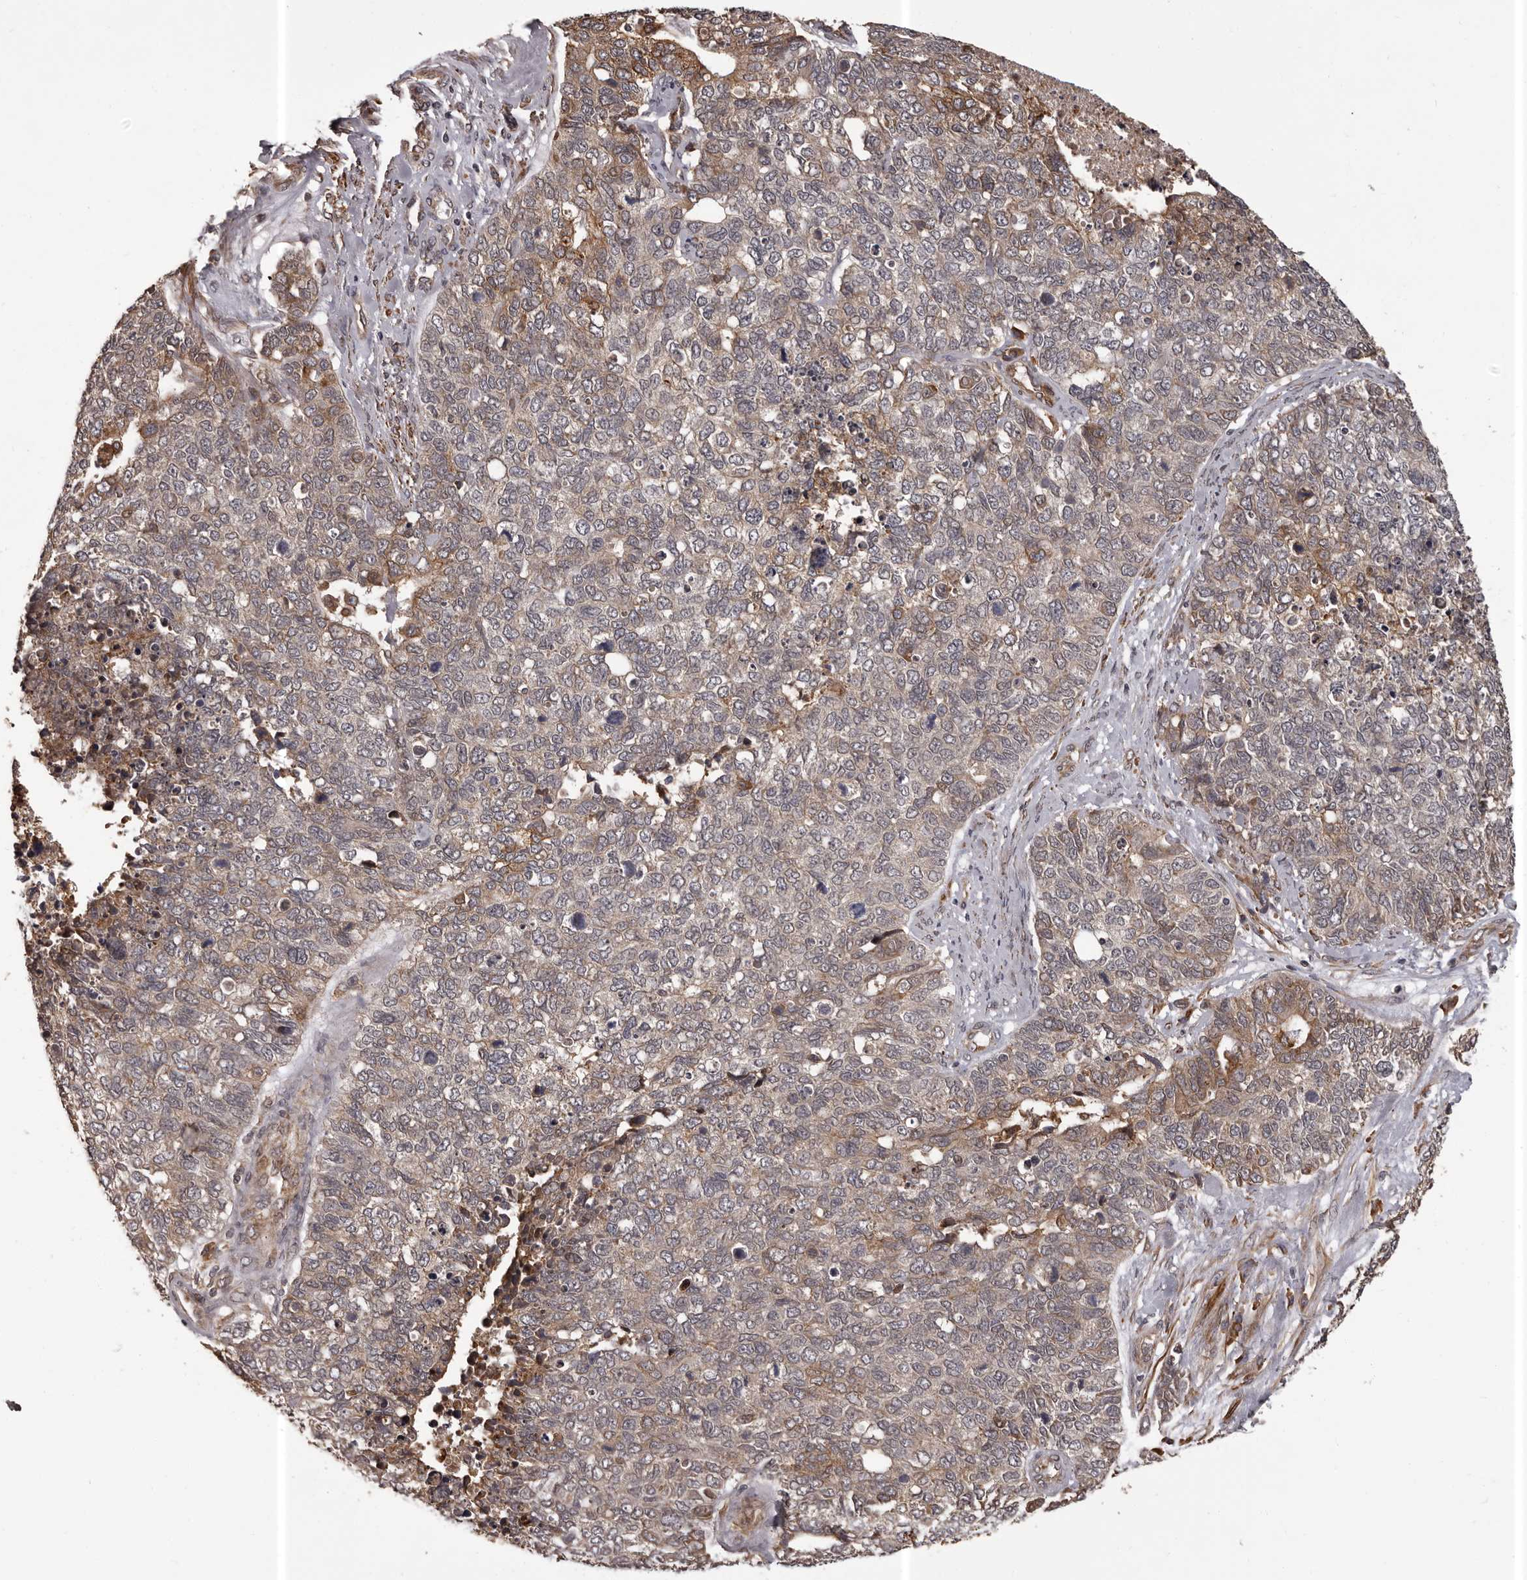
{"staining": {"intensity": "moderate", "quantity": "<25%", "location": "cytoplasmic/membranous"}, "tissue": "cervical cancer", "cell_type": "Tumor cells", "image_type": "cancer", "snomed": [{"axis": "morphology", "description": "Squamous cell carcinoma, NOS"}, {"axis": "topography", "description": "Cervix"}], "caption": "DAB immunohistochemical staining of cervical cancer (squamous cell carcinoma) exhibits moderate cytoplasmic/membranous protein expression in about <25% of tumor cells.", "gene": "SLITRK6", "patient": {"sex": "female", "age": 63}}